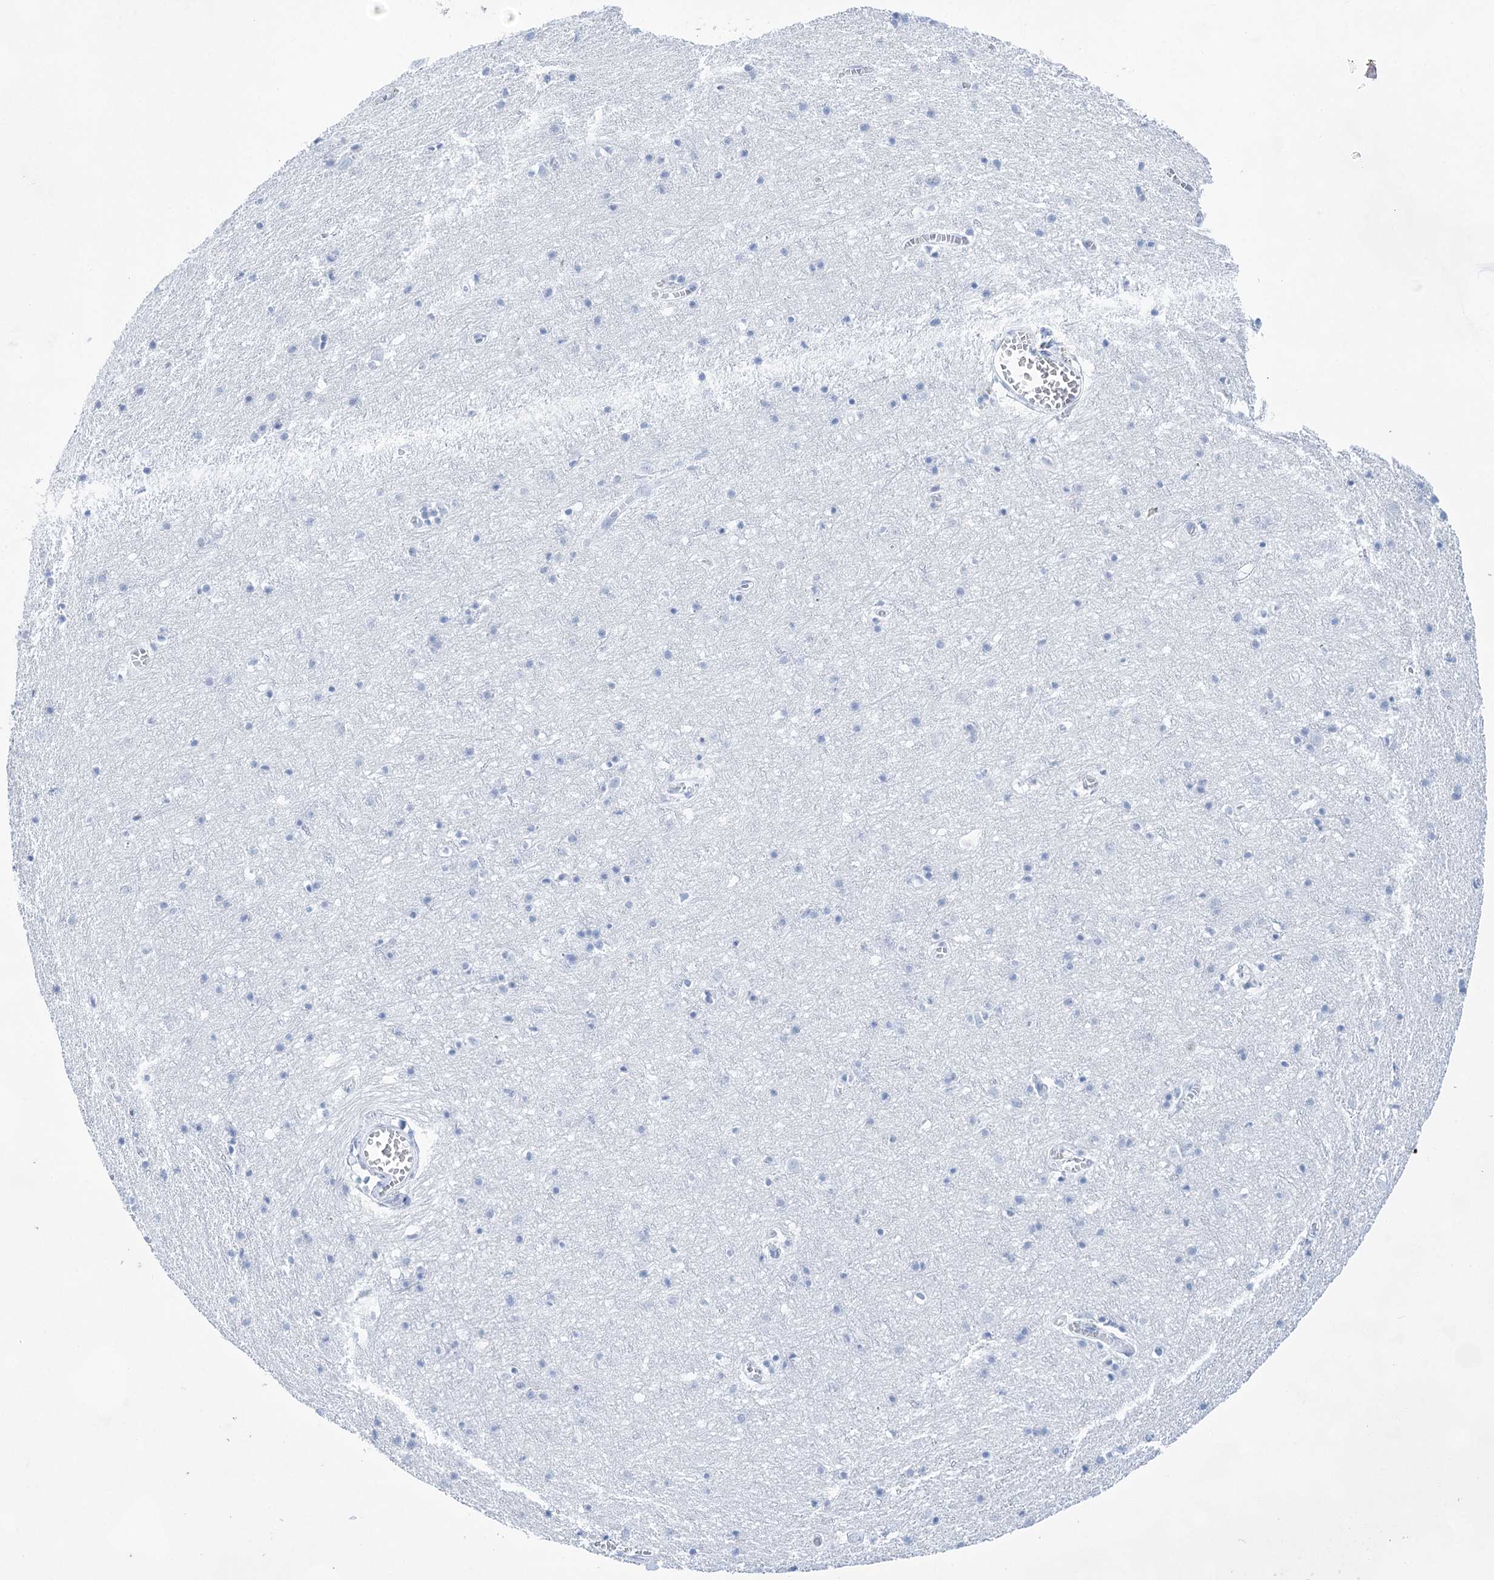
{"staining": {"intensity": "negative", "quantity": "none", "location": "none"}, "tissue": "cerebral cortex", "cell_type": "Endothelial cells", "image_type": "normal", "snomed": [{"axis": "morphology", "description": "Normal tissue, NOS"}, {"axis": "topography", "description": "Cerebral cortex"}], "caption": "A photomicrograph of human cerebral cortex is negative for staining in endothelial cells. Nuclei are stained in blue.", "gene": "LALBA", "patient": {"sex": "female", "age": 64}}